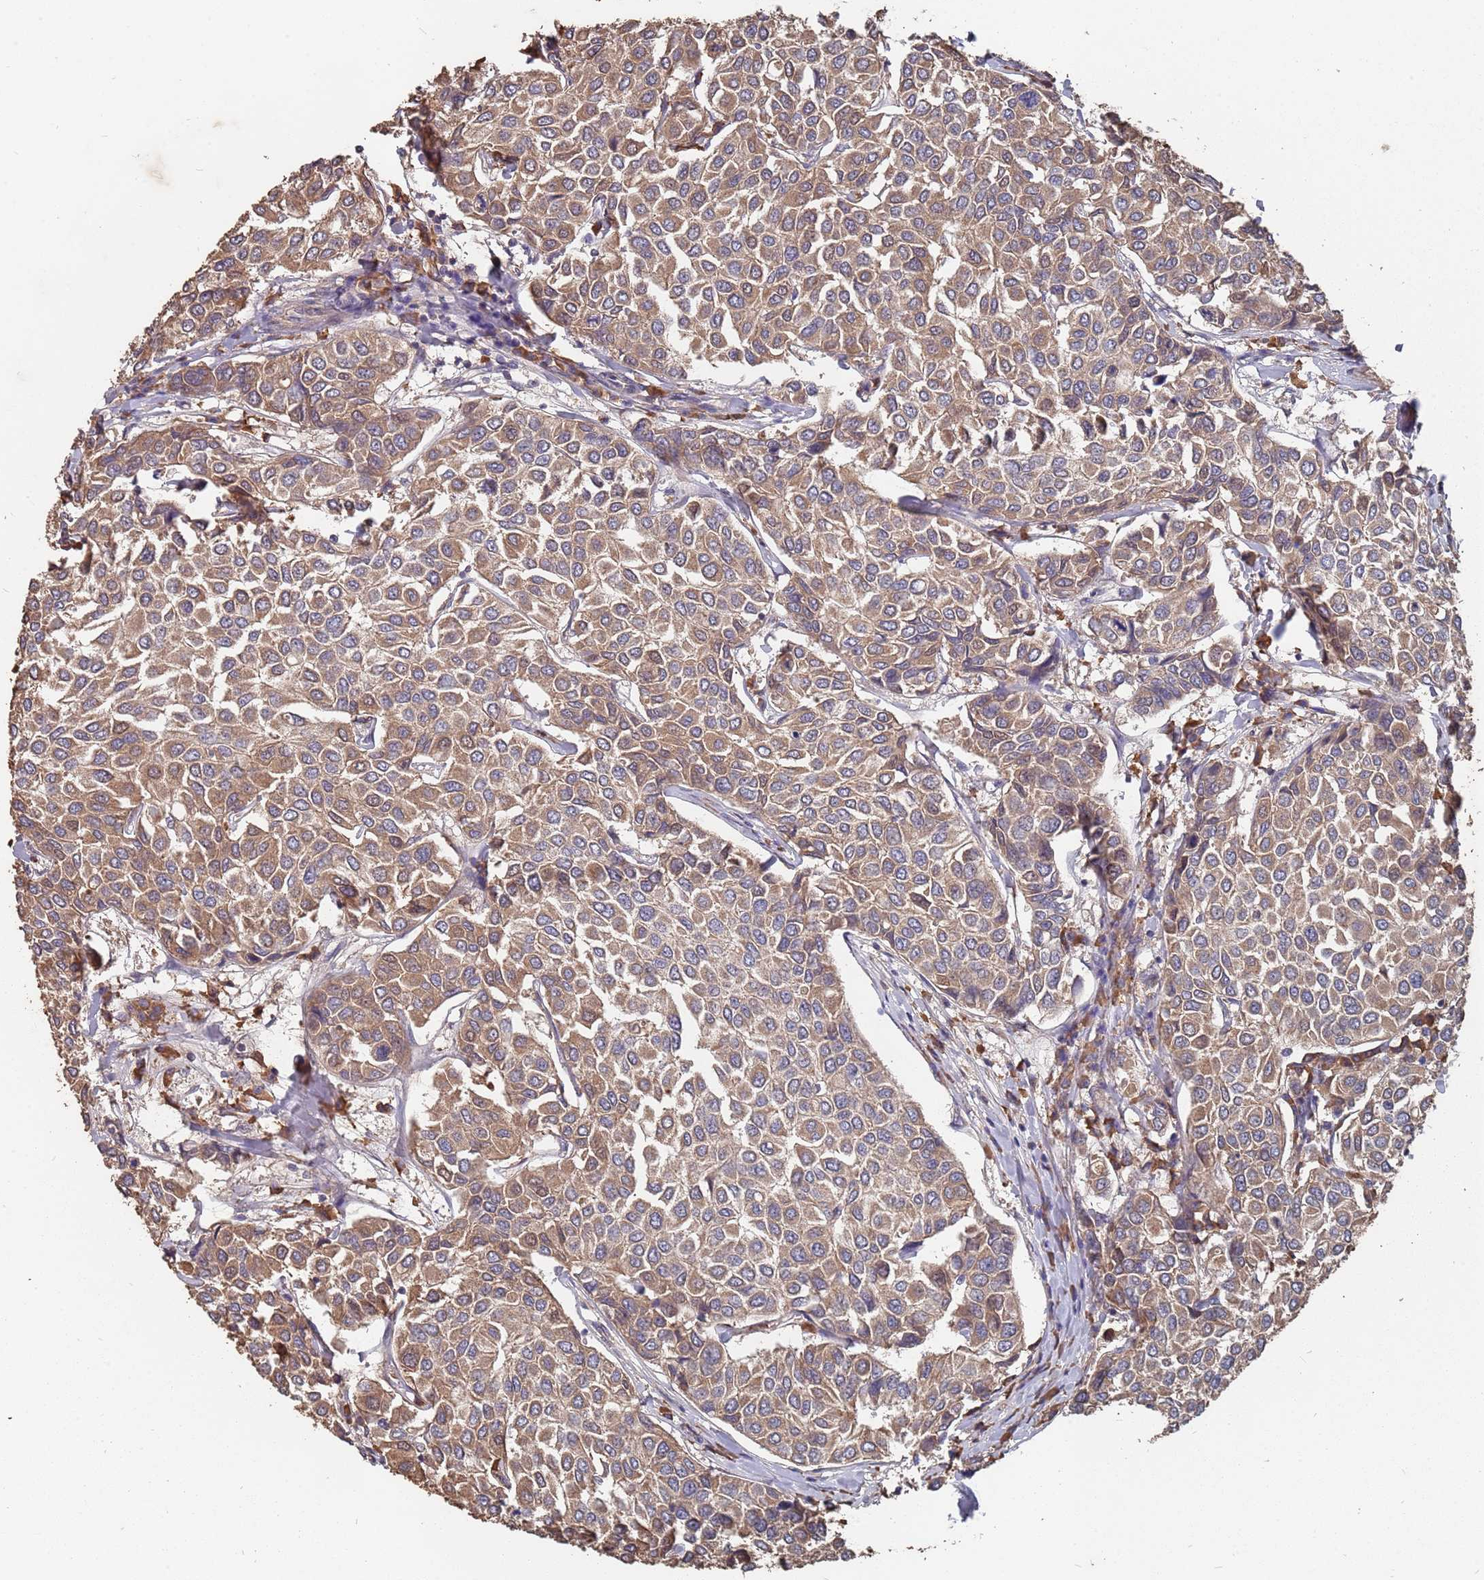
{"staining": {"intensity": "moderate", "quantity": ">75%", "location": "cytoplasmic/membranous"}, "tissue": "breast cancer", "cell_type": "Tumor cells", "image_type": "cancer", "snomed": [{"axis": "morphology", "description": "Duct carcinoma"}, {"axis": "topography", "description": "Breast"}], "caption": "The image exhibits immunohistochemical staining of breast cancer (invasive ductal carcinoma). There is moderate cytoplasmic/membranous staining is present in approximately >75% of tumor cells.", "gene": "ATG5", "patient": {"sex": "female", "age": 55}}